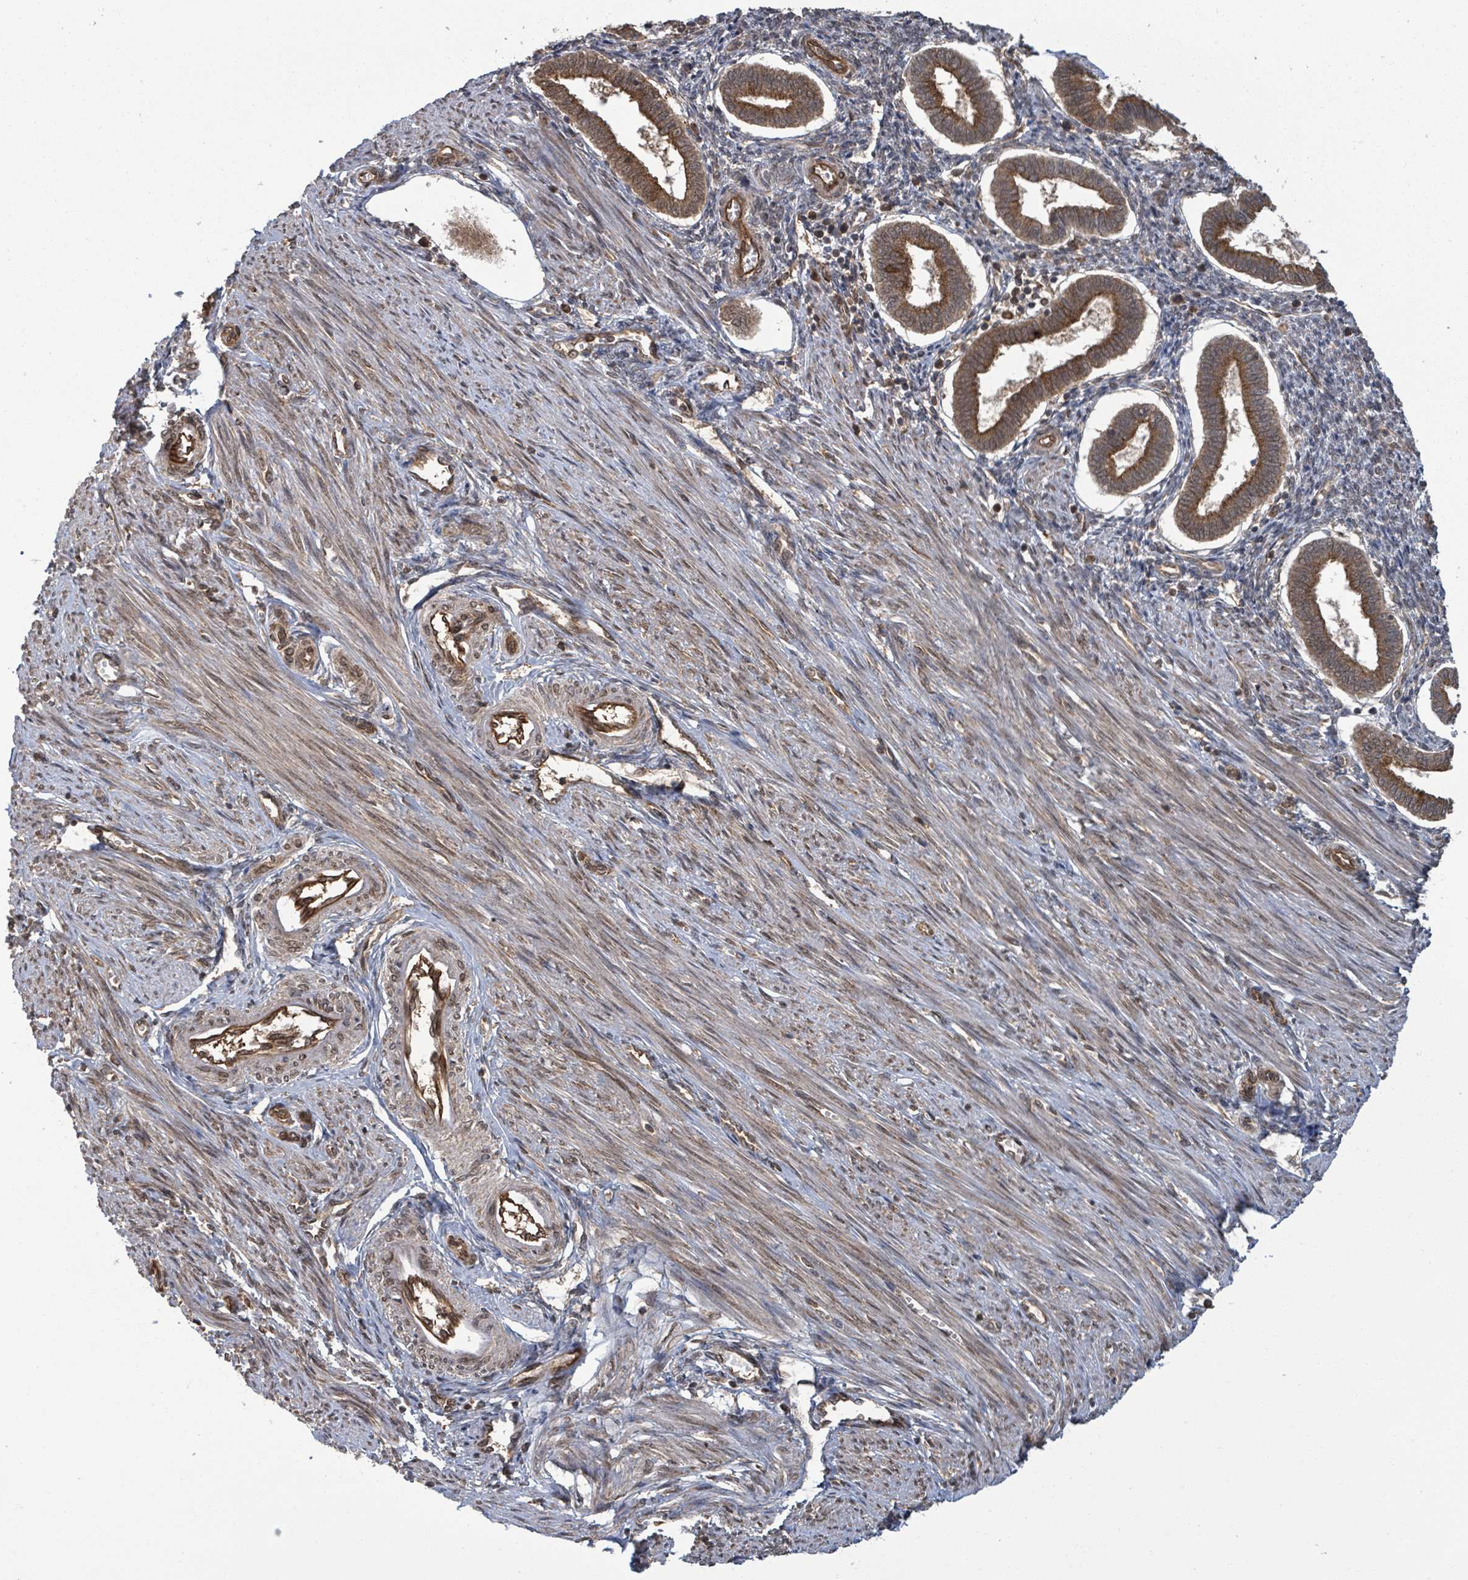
{"staining": {"intensity": "moderate", "quantity": "25%-75%", "location": "cytoplasmic/membranous"}, "tissue": "endometrium", "cell_type": "Cells in endometrial stroma", "image_type": "normal", "snomed": [{"axis": "morphology", "description": "Normal tissue, NOS"}, {"axis": "topography", "description": "Endometrium"}], "caption": "Cells in endometrial stroma demonstrate moderate cytoplasmic/membranous expression in about 25%-75% of cells in unremarkable endometrium.", "gene": "ENSG00000256500", "patient": {"sex": "female", "age": 24}}